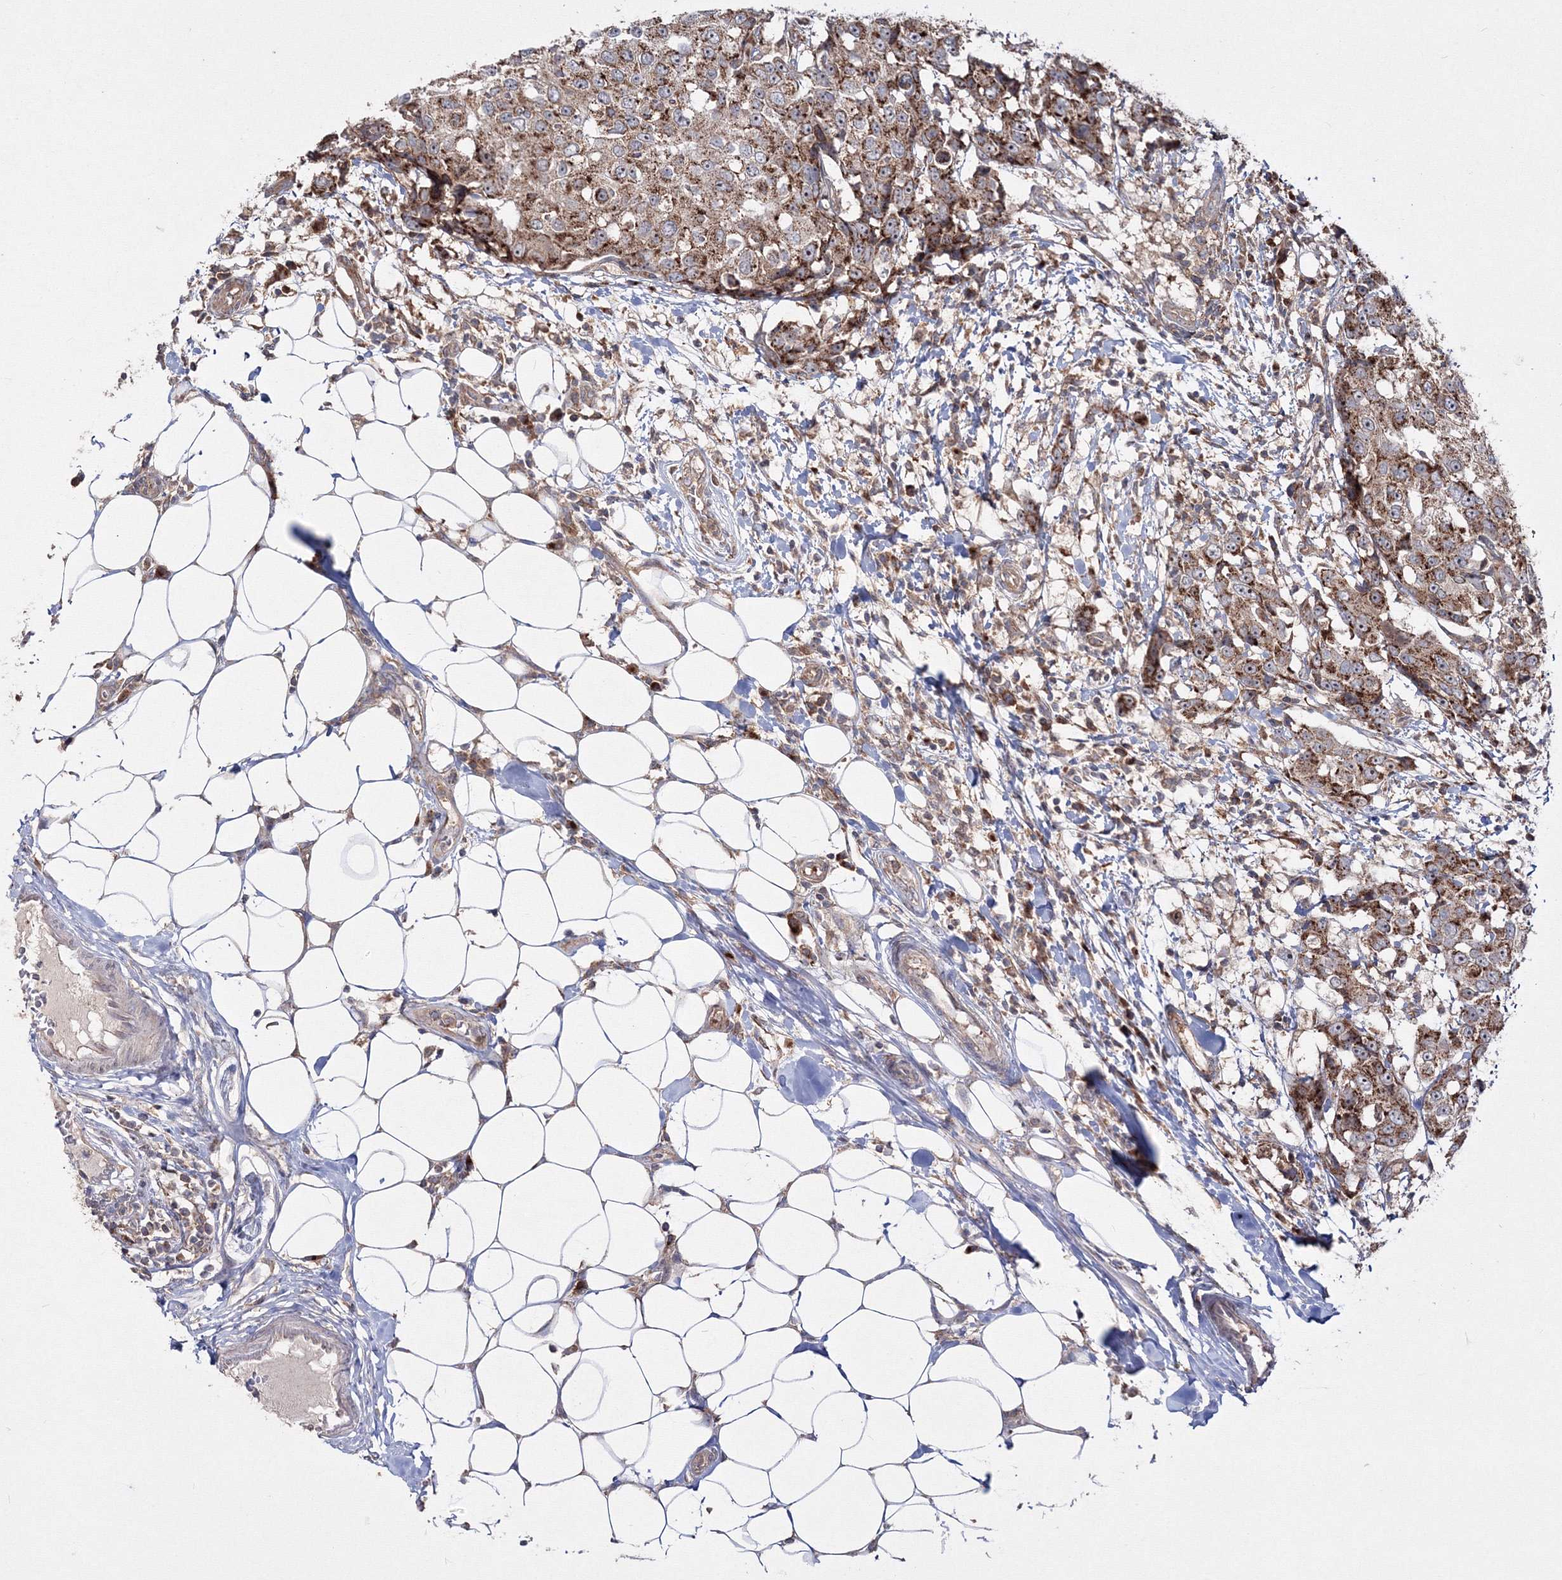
{"staining": {"intensity": "strong", "quantity": ">75%", "location": "cytoplasmic/membranous"}, "tissue": "breast cancer", "cell_type": "Tumor cells", "image_type": "cancer", "snomed": [{"axis": "morphology", "description": "Duct carcinoma"}, {"axis": "topography", "description": "Breast"}], "caption": "Invasive ductal carcinoma (breast) stained for a protein demonstrates strong cytoplasmic/membranous positivity in tumor cells.", "gene": "PEX13", "patient": {"sex": "female", "age": 27}}